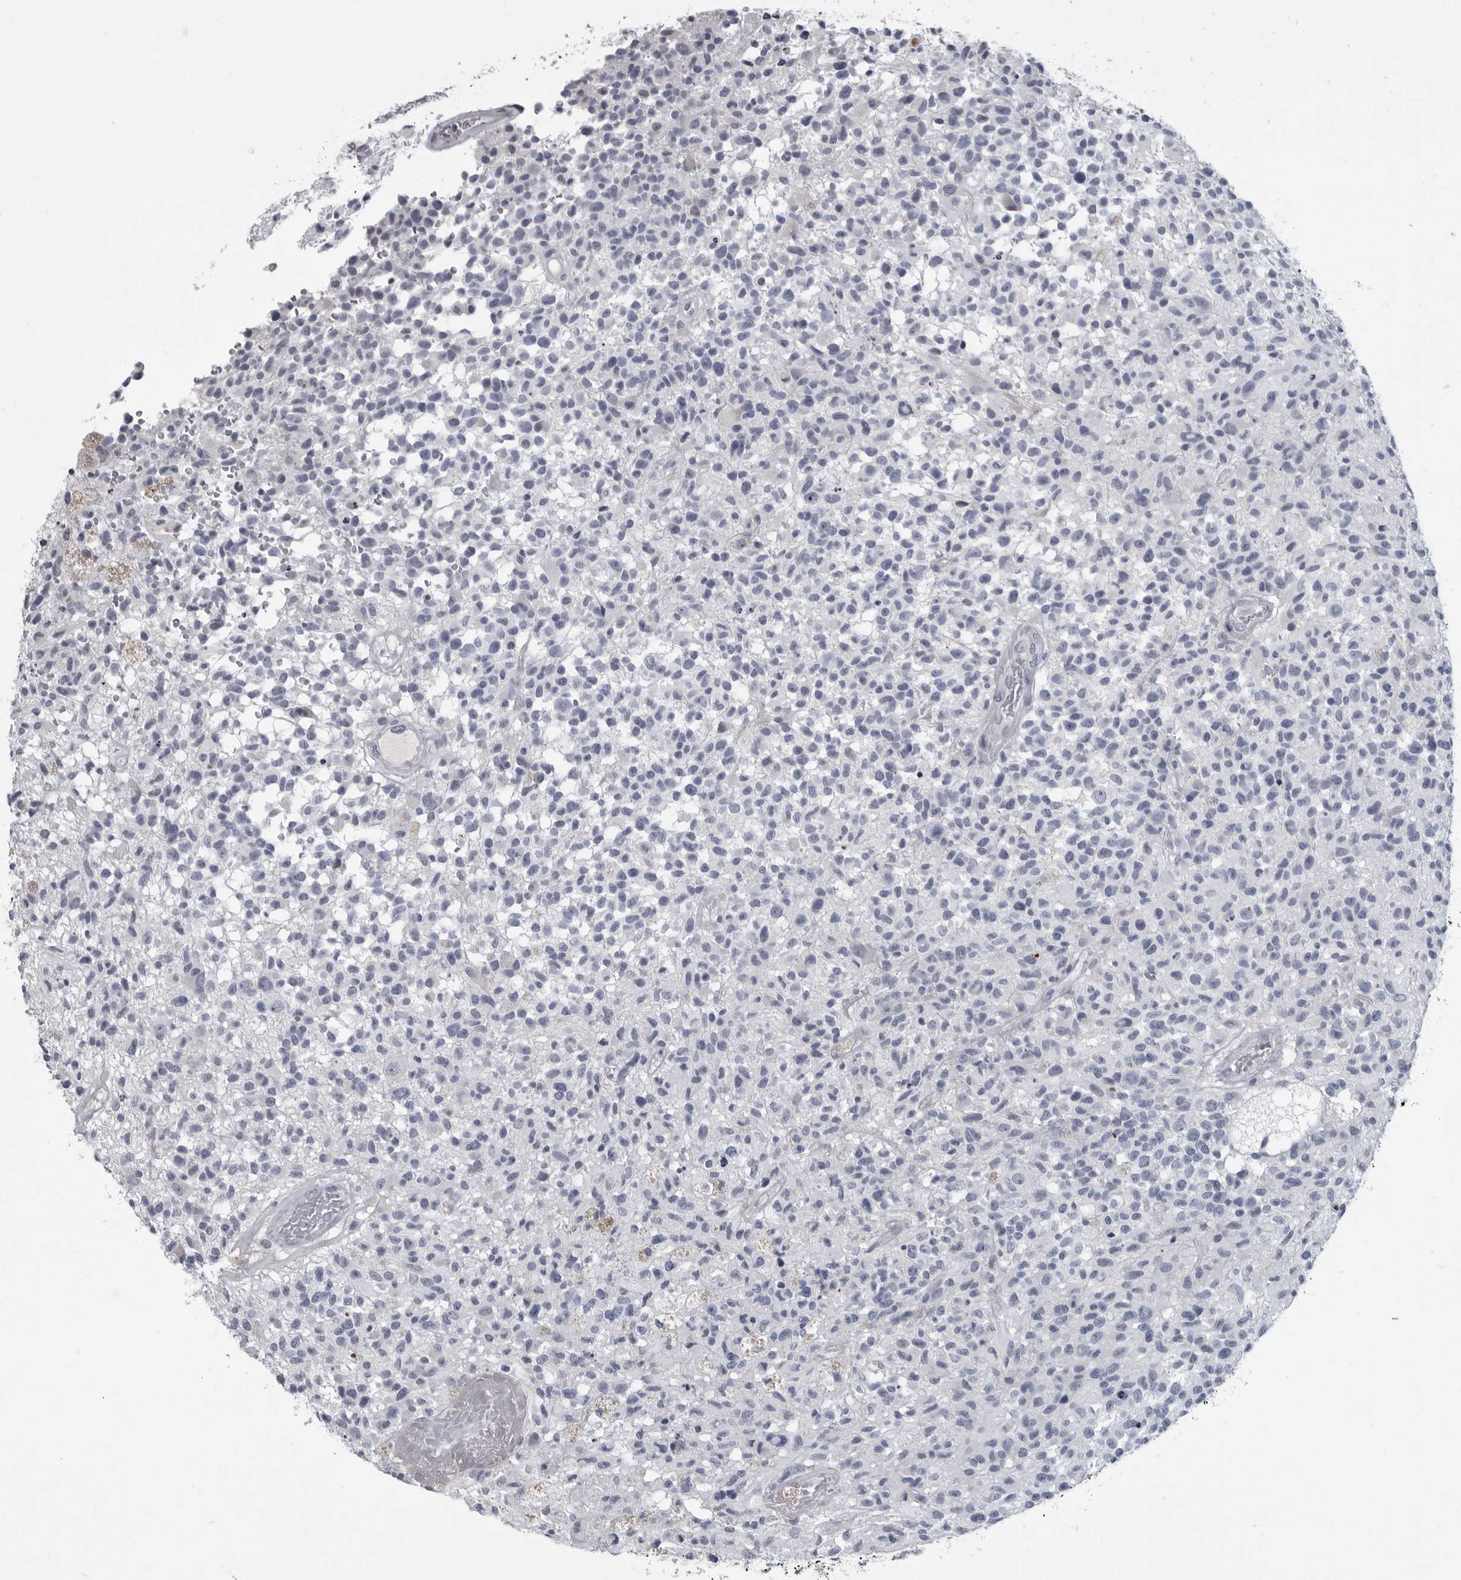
{"staining": {"intensity": "negative", "quantity": "none", "location": "none"}, "tissue": "glioma", "cell_type": "Tumor cells", "image_type": "cancer", "snomed": [{"axis": "morphology", "description": "Glioma, malignant, High grade"}, {"axis": "morphology", "description": "Glioblastoma, NOS"}, {"axis": "topography", "description": "Brain"}], "caption": "Immunohistochemistry (IHC) of glioma displays no positivity in tumor cells. The staining was performed using DAB to visualize the protein expression in brown, while the nuclei were stained in blue with hematoxylin (Magnification: 20x).", "gene": "SLC25A39", "patient": {"sex": "male", "age": 60}}